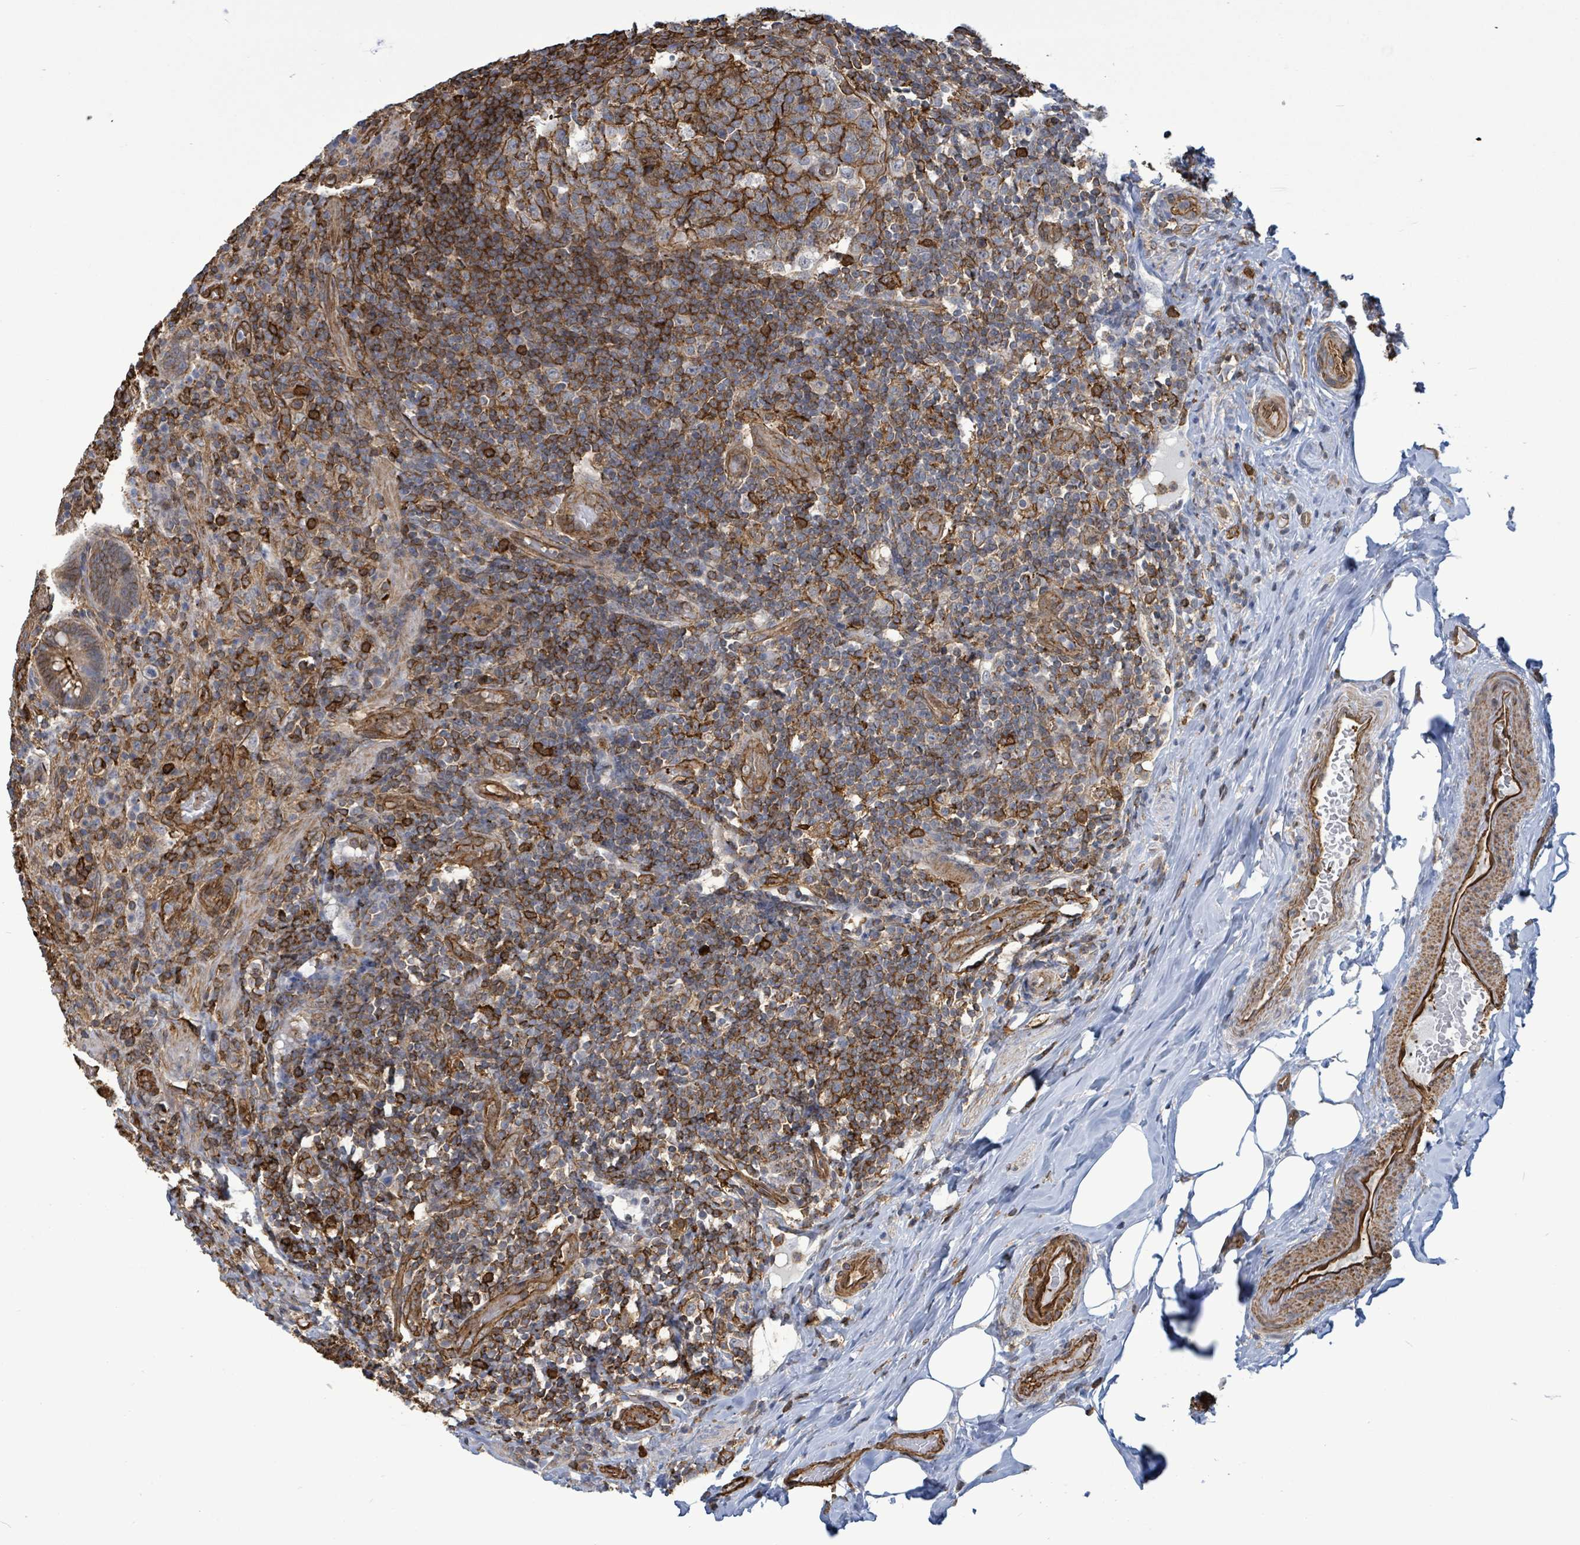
{"staining": {"intensity": "moderate", "quantity": "25%-75%", "location": "cytoplasmic/membranous"}, "tissue": "appendix", "cell_type": "Glandular cells", "image_type": "normal", "snomed": [{"axis": "morphology", "description": "Normal tissue, NOS"}, {"axis": "topography", "description": "Appendix"}], "caption": "An immunohistochemistry histopathology image of normal tissue is shown. Protein staining in brown labels moderate cytoplasmic/membranous positivity in appendix within glandular cells. The staining was performed using DAB (3,3'-diaminobenzidine) to visualize the protein expression in brown, while the nuclei were stained in blue with hematoxylin (Magnification: 20x).", "gene": "PRKRIP1", "patient": {"sex": "female", "age": 43}}